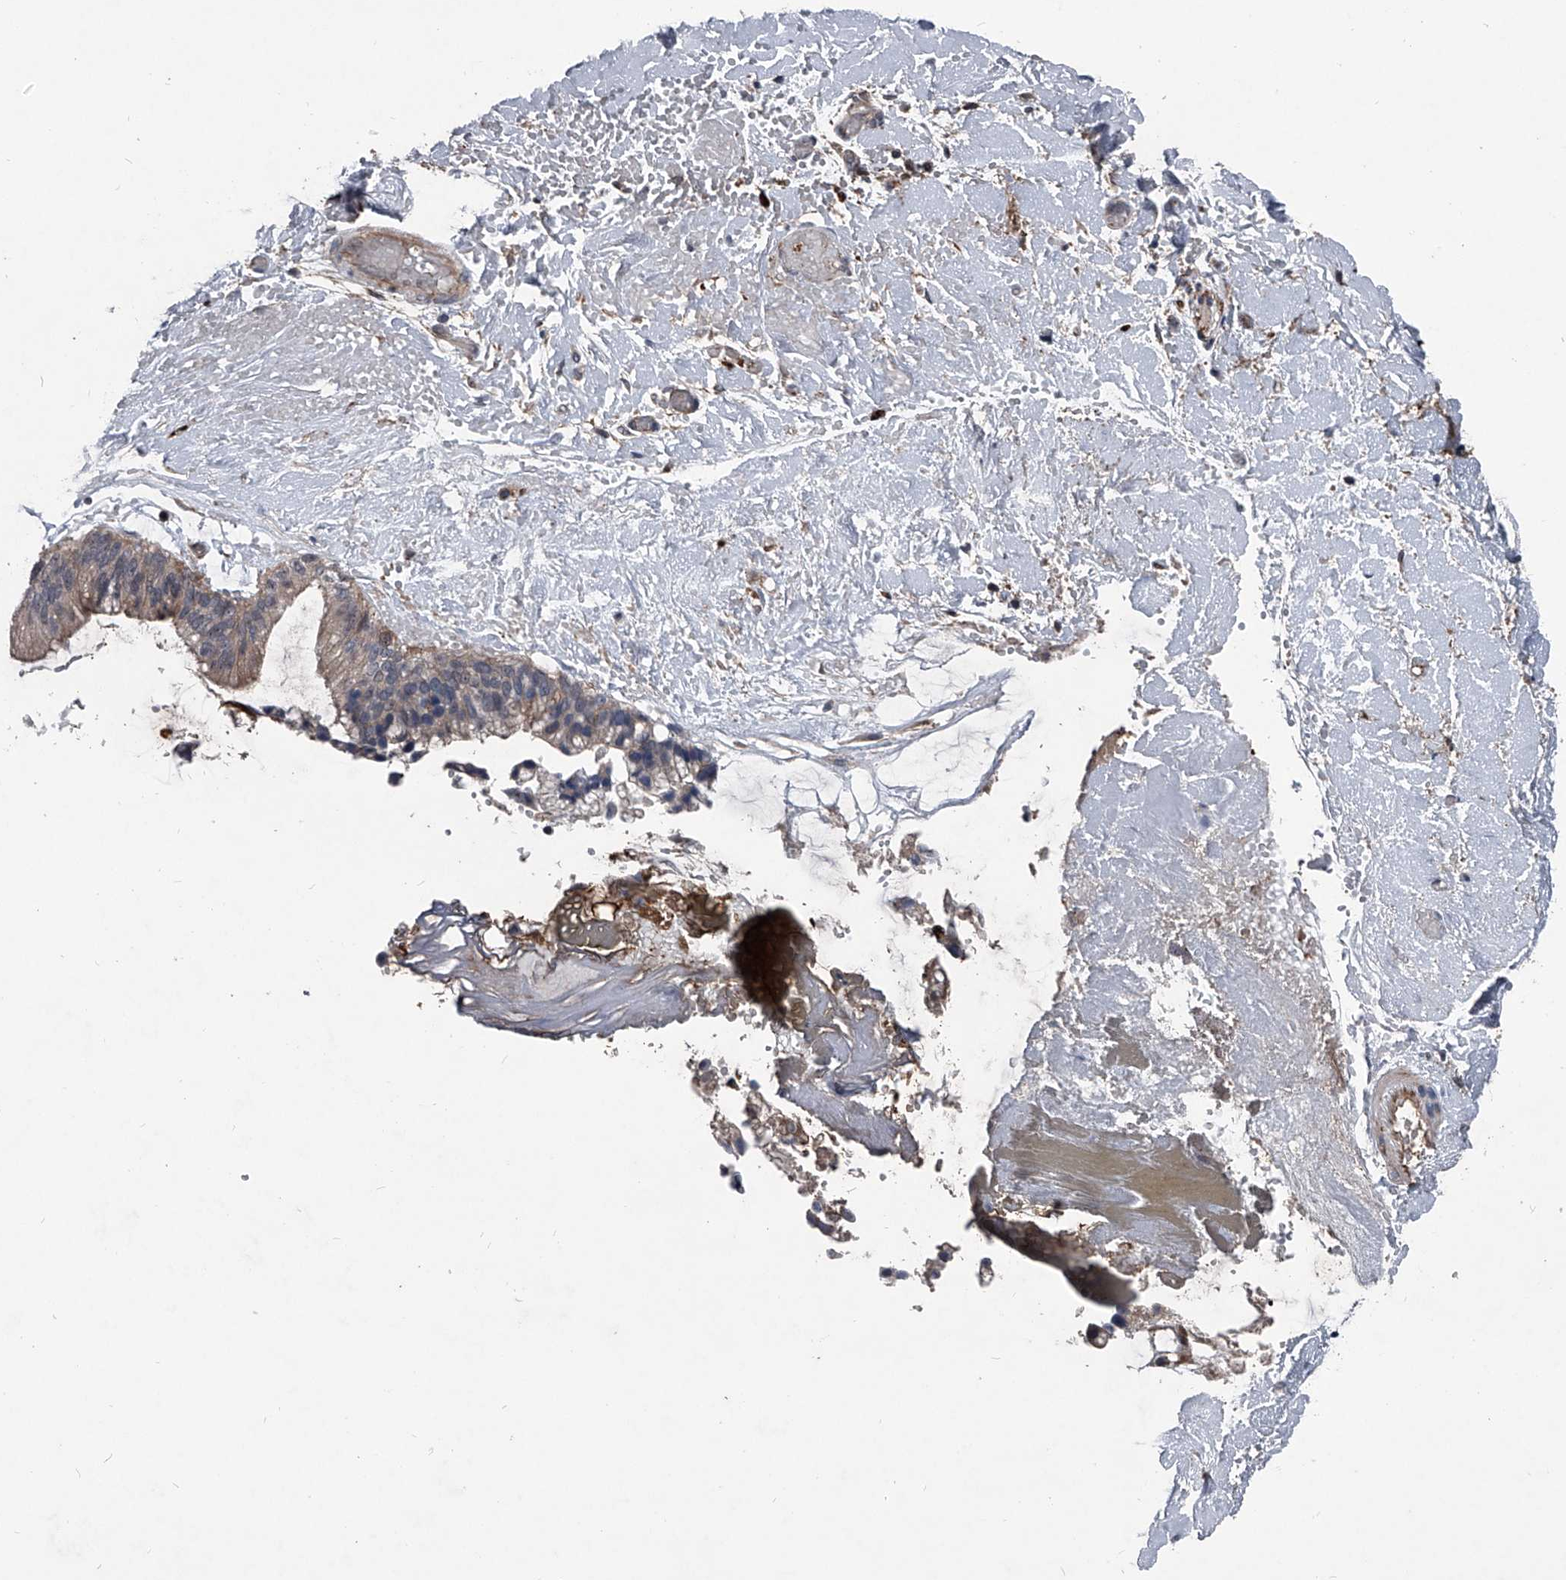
{"staining": {"intensity": "weak", "quantity": "25%-75%", "location": "cytoplasmic/membranous"}, "tissue": "ovarian cancer", "cell_type": "Tumor cells", "image_type": "cancer", "snomed": [{"axis": "morphology", "description": "Cystadenocarcinoma, mucinous, NOS"}, {"axis": "topography", "description": "Ovary"}], "caption": "There is low levels of weak cytoplasmic/membranous staining in tumor cells of mucinous cystadenocarcinoma (ovarian), as demonstrated by immunohistochemical staining (brown color).", "gene": "MAPKAP1", "patient": {"sex": "female", "age": 39}}